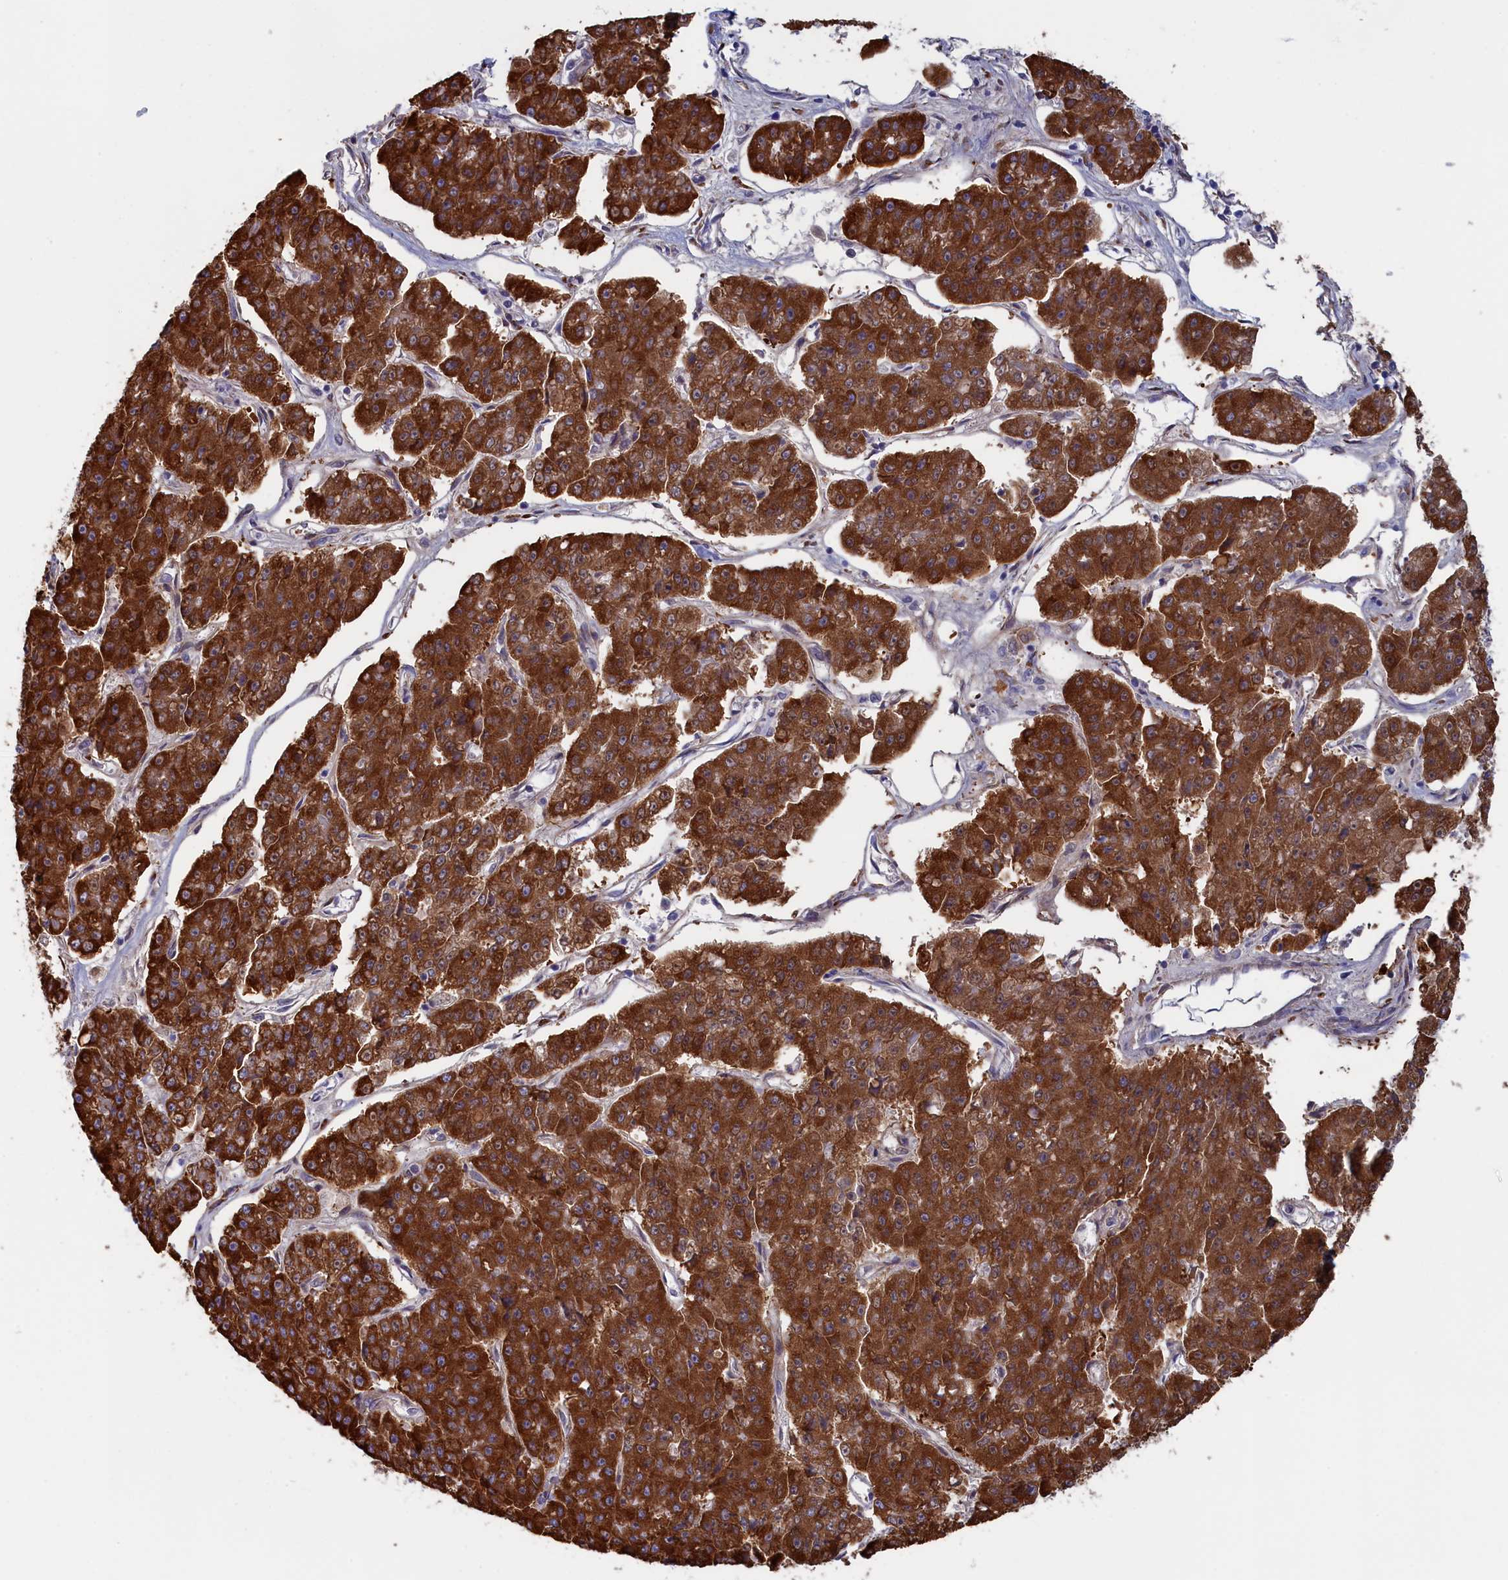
{"staining": {"intensity": "strong", "quantity": ">75%", "location": "cytoplasmic/membranous"}, "tissue": "pancreatic cancer", "cell_type": "Tumor cells", "image_type": "cancer", "snomed": [{"axis": "morphology", "description": "Adenocarcinoma, NOS"}, {"axis": "topography", "description": "Pancreas"}], "caption": "An image showing strong cytoplasmic/membranous staining in approximately >75% of tumor cells in pancreatic adenocarcinoma, as visualized by brown immunohistochemical staining.", "gene": "CCDC68", "patient": {"sex": "male", "age": 50}}